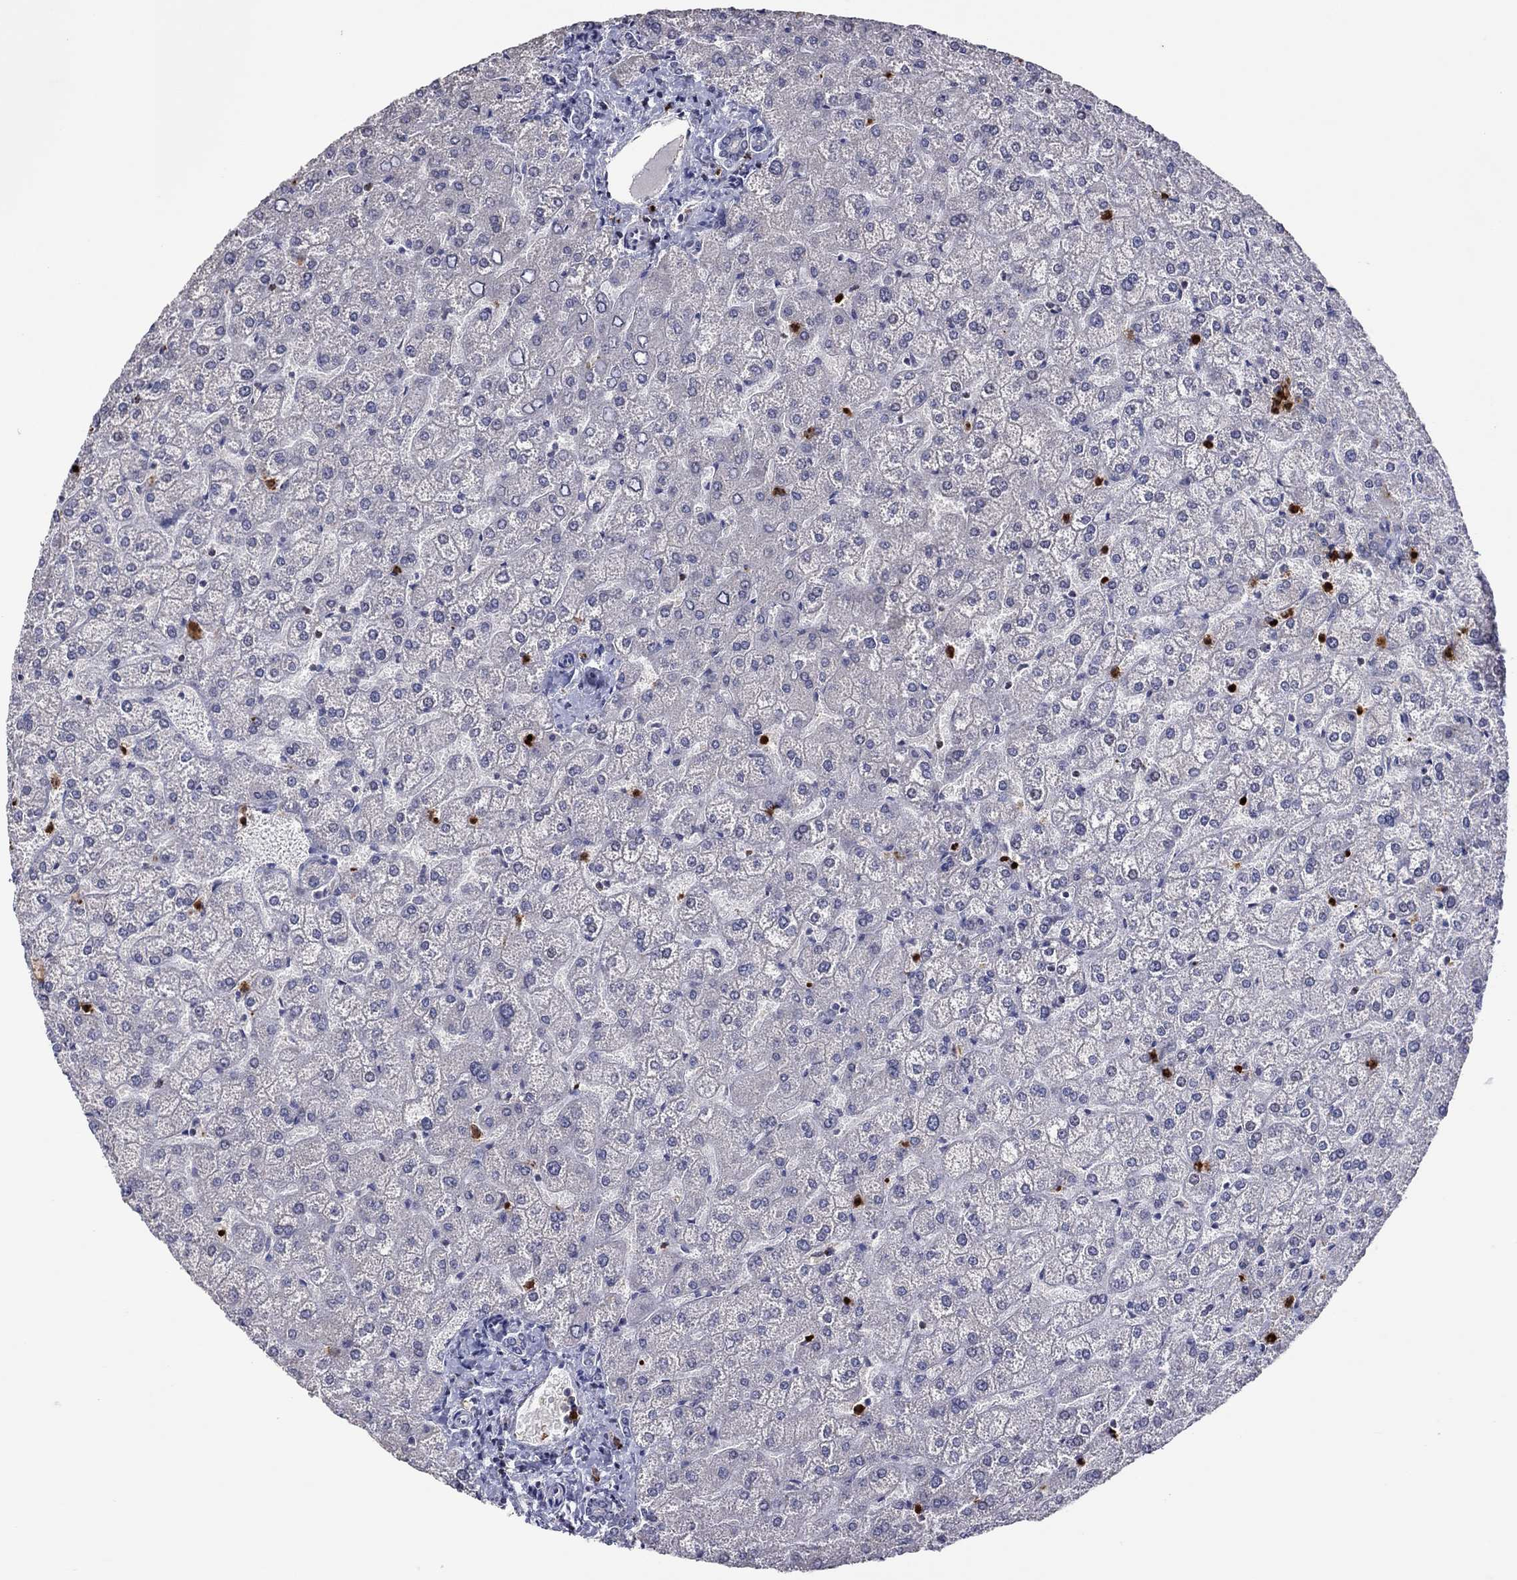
{"staining": {"intensity": "negative", "quantity": "none", "location": "none"}, "tissue": "liver", "cell_type": "Cholangiocytes", "image_type": "normal", "snomed": [{"axis": "morphology", "description": "Normal tissue, NOS"}, {"axis": "topography", "description": "Liver"}], "caption": "Immunohistochemical staining of unremarkable liver demonstrates no significant positivity in cholangiocytes. Nuclei are stained in blue.", "gene": "CCL5", "patient": {"sex": "female", "age": 32}}